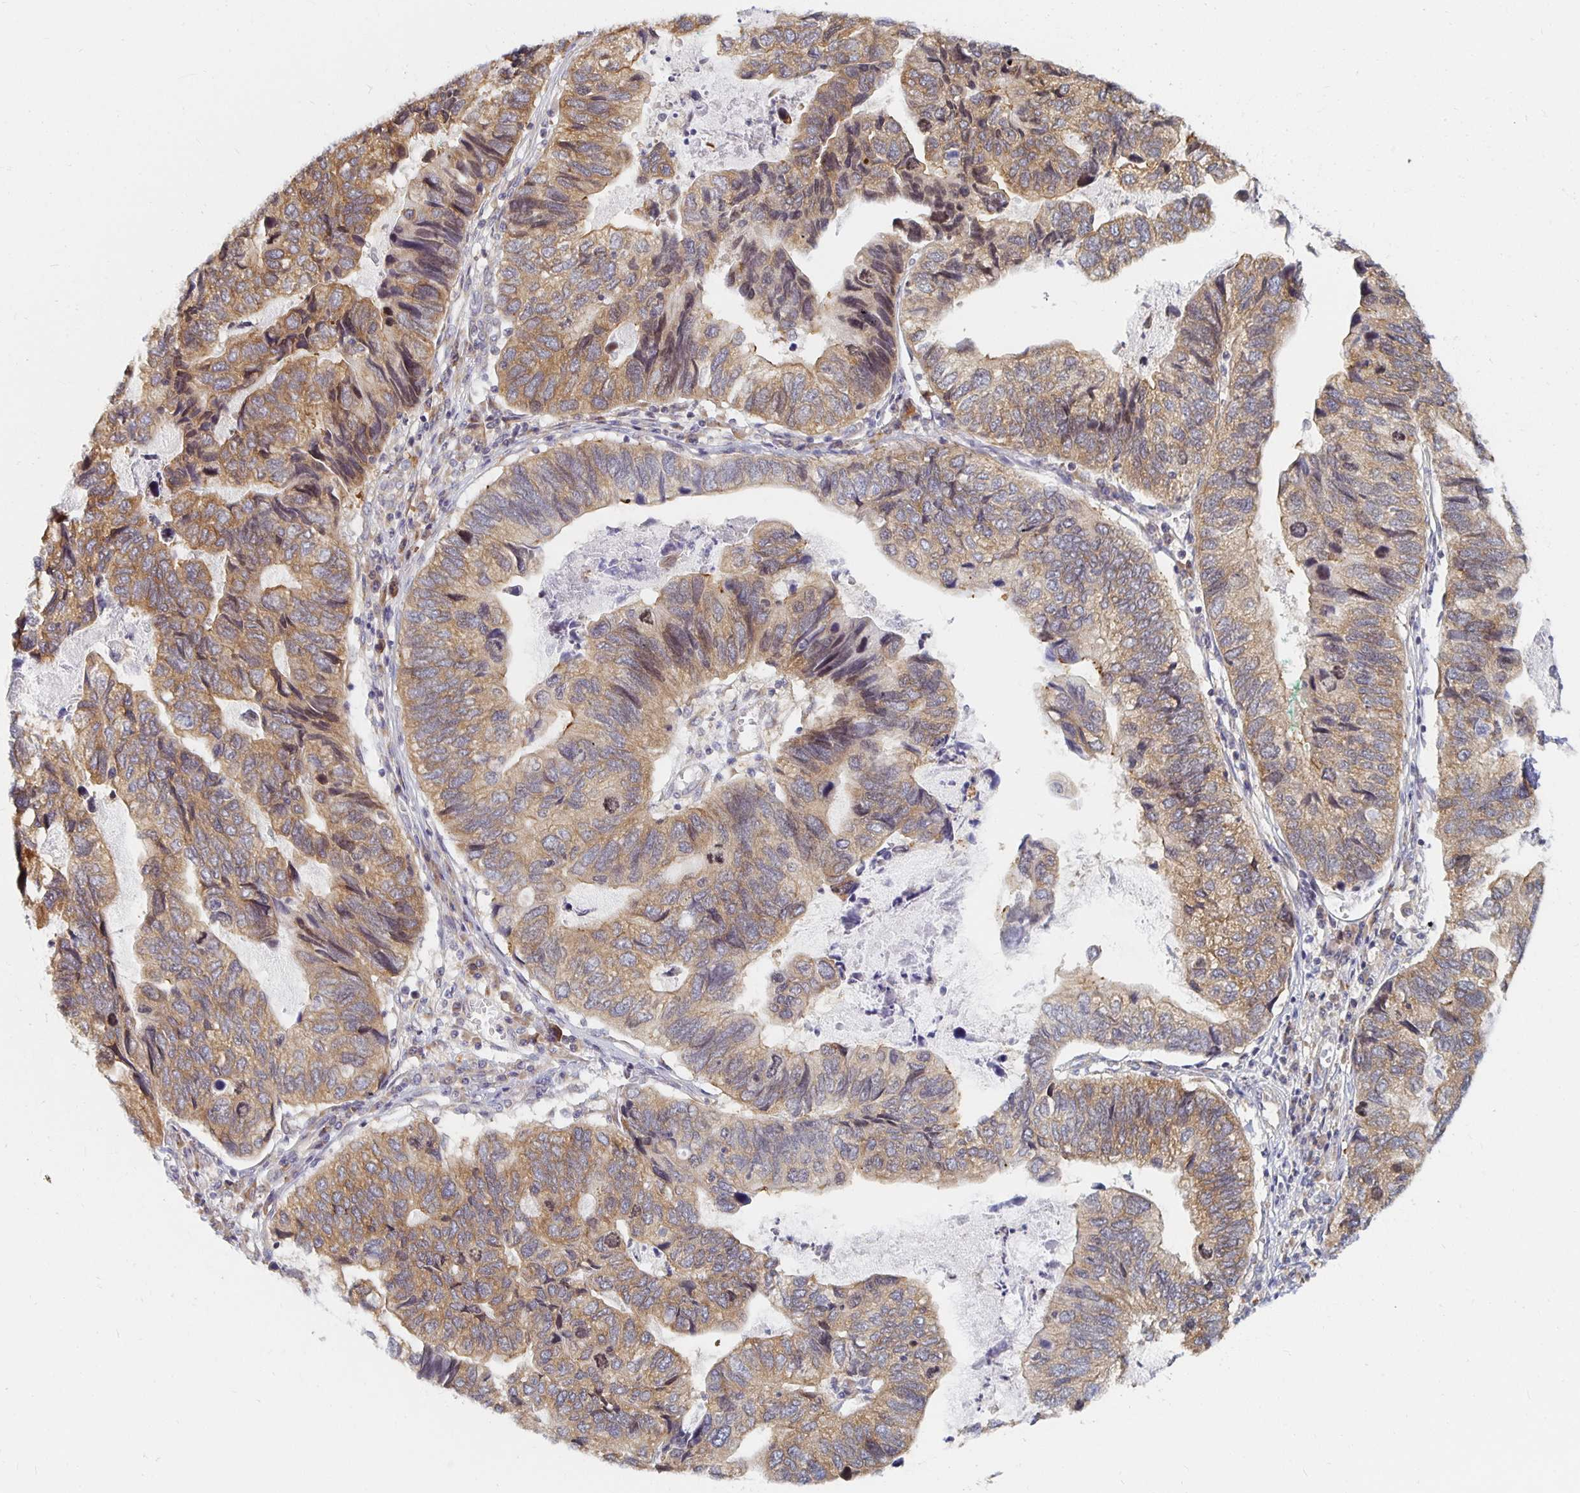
{"staining": {"intensity": "moderate", "quantity": ">75%", "location": "cytoplasmic/membranous"}, "tissue": "stomach cancer", "cell_type": "Tumor cells", "image_type": "cancer", "snomed": [{"axis": "morphology", "description": "Adenocarcinoma, NOS"}, {"axis": "topography", "description": "Stomach, upper"}], "caption": "Immunohistochemical staining of human stomach cancer demonstrates medium levels of moderate cytoplasmic/membranous protein positivity in approximately >75% of tumor cells.", "gene": "PDAP1", "patient": {"sex": "female", "age": 67}}